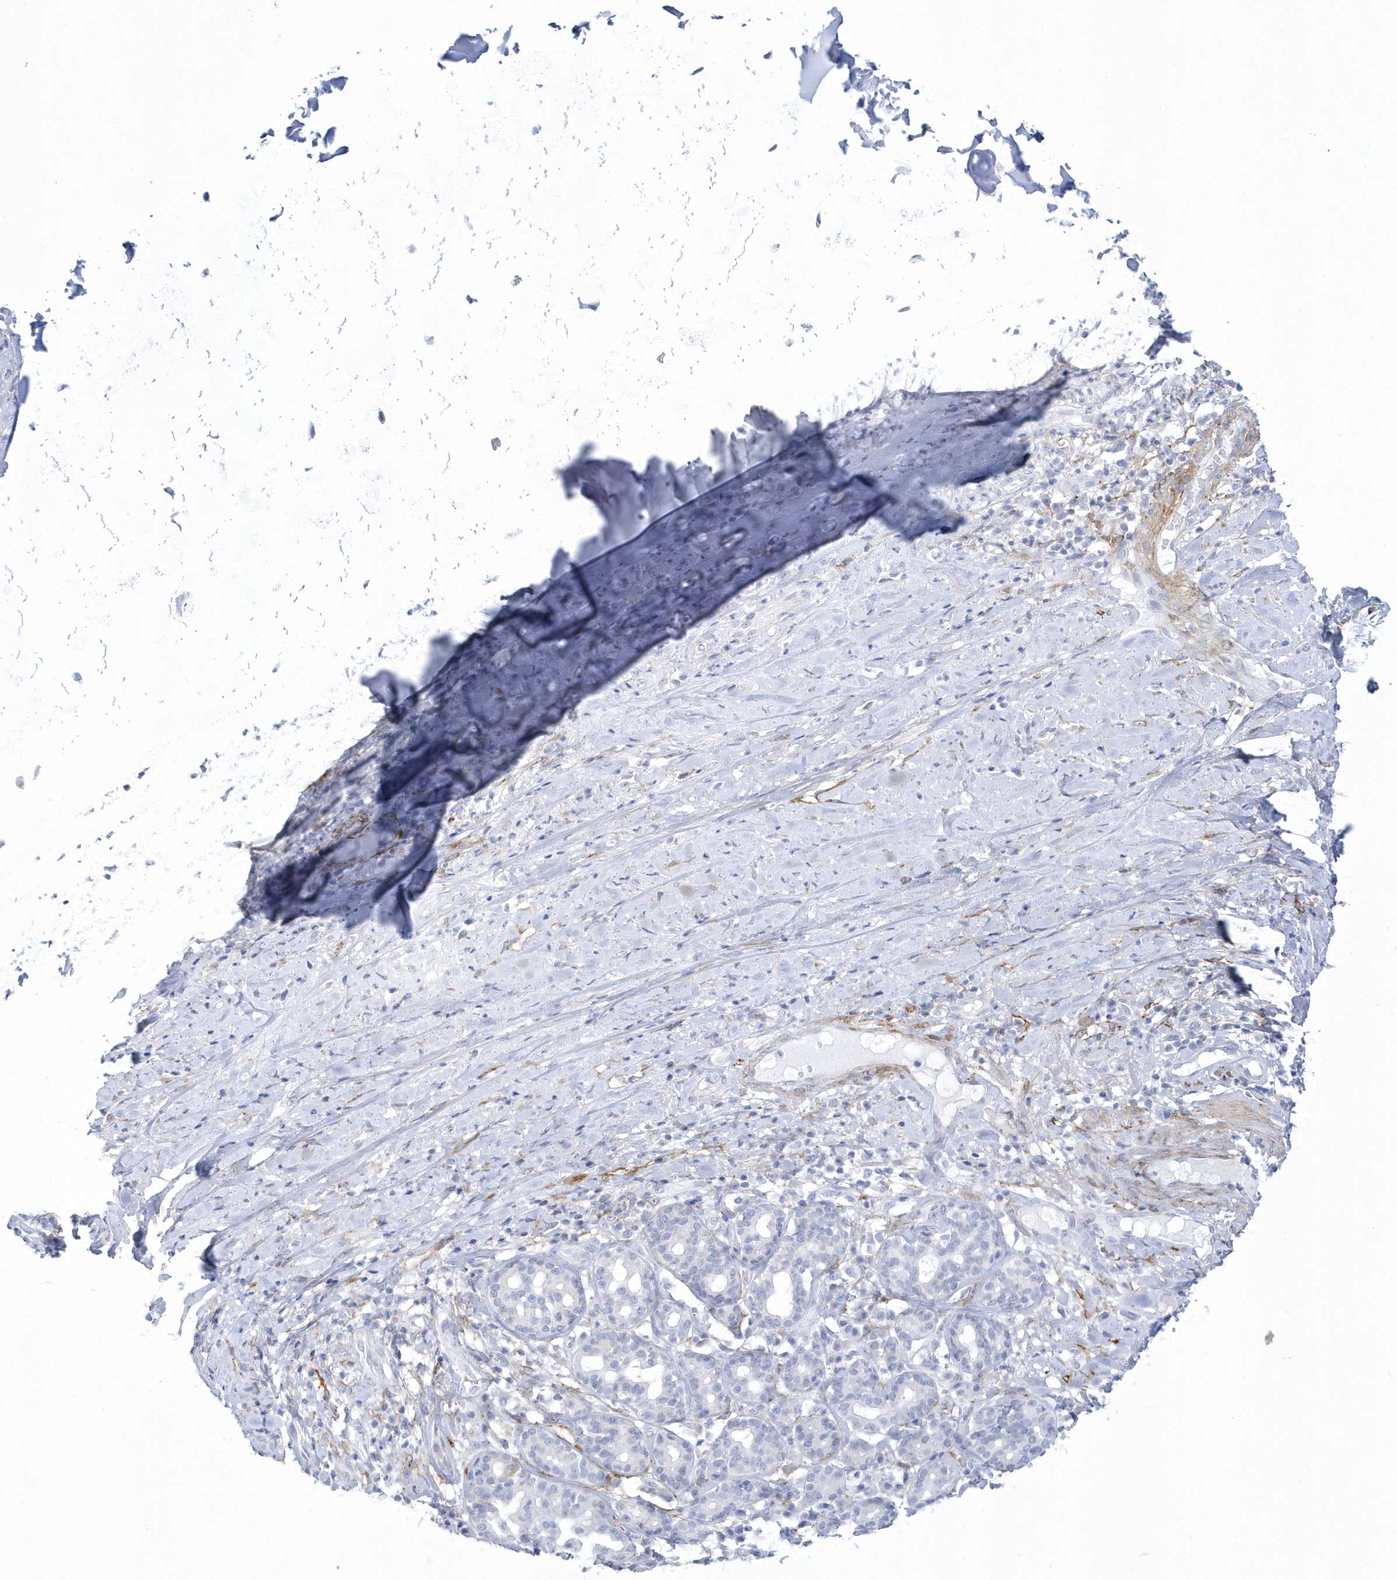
{"staining": {"intensity": "moderate", "quantity": "<25%", "location": "cytoplasmic/membranous"}, "tissue": "adipose tissue", "cell_type": "Adipocytes", "image_type": "normal", "snomed": [{"axis": "morphology", "description": "Normal tissue, NOS"}, {"axis": "morphology", "description": "Basal cell carcinoma"}, {"axis": "topography", "description": "Cartilage tissue"}, {"axis": "topography", "description": "Nasopharynx"}, {"axis": "topography", "description": "Oral tissue"}], "caption": "Immunohistochemistry (IHC) staining of normal adipose tissue, which displays low levels of moderate cytoplasmic/membranous expression in about <25% of adipocytes indicating moderate cytoplasmic/membranous protein expression. The staining was performed using DAB (3,3'-diaminobenzidine) (brown) for protein detection and nuclei were counterstained in hematoxylin (blue).", "gene": "WDR27", "patient": {"sex": "female", "age": 77}}